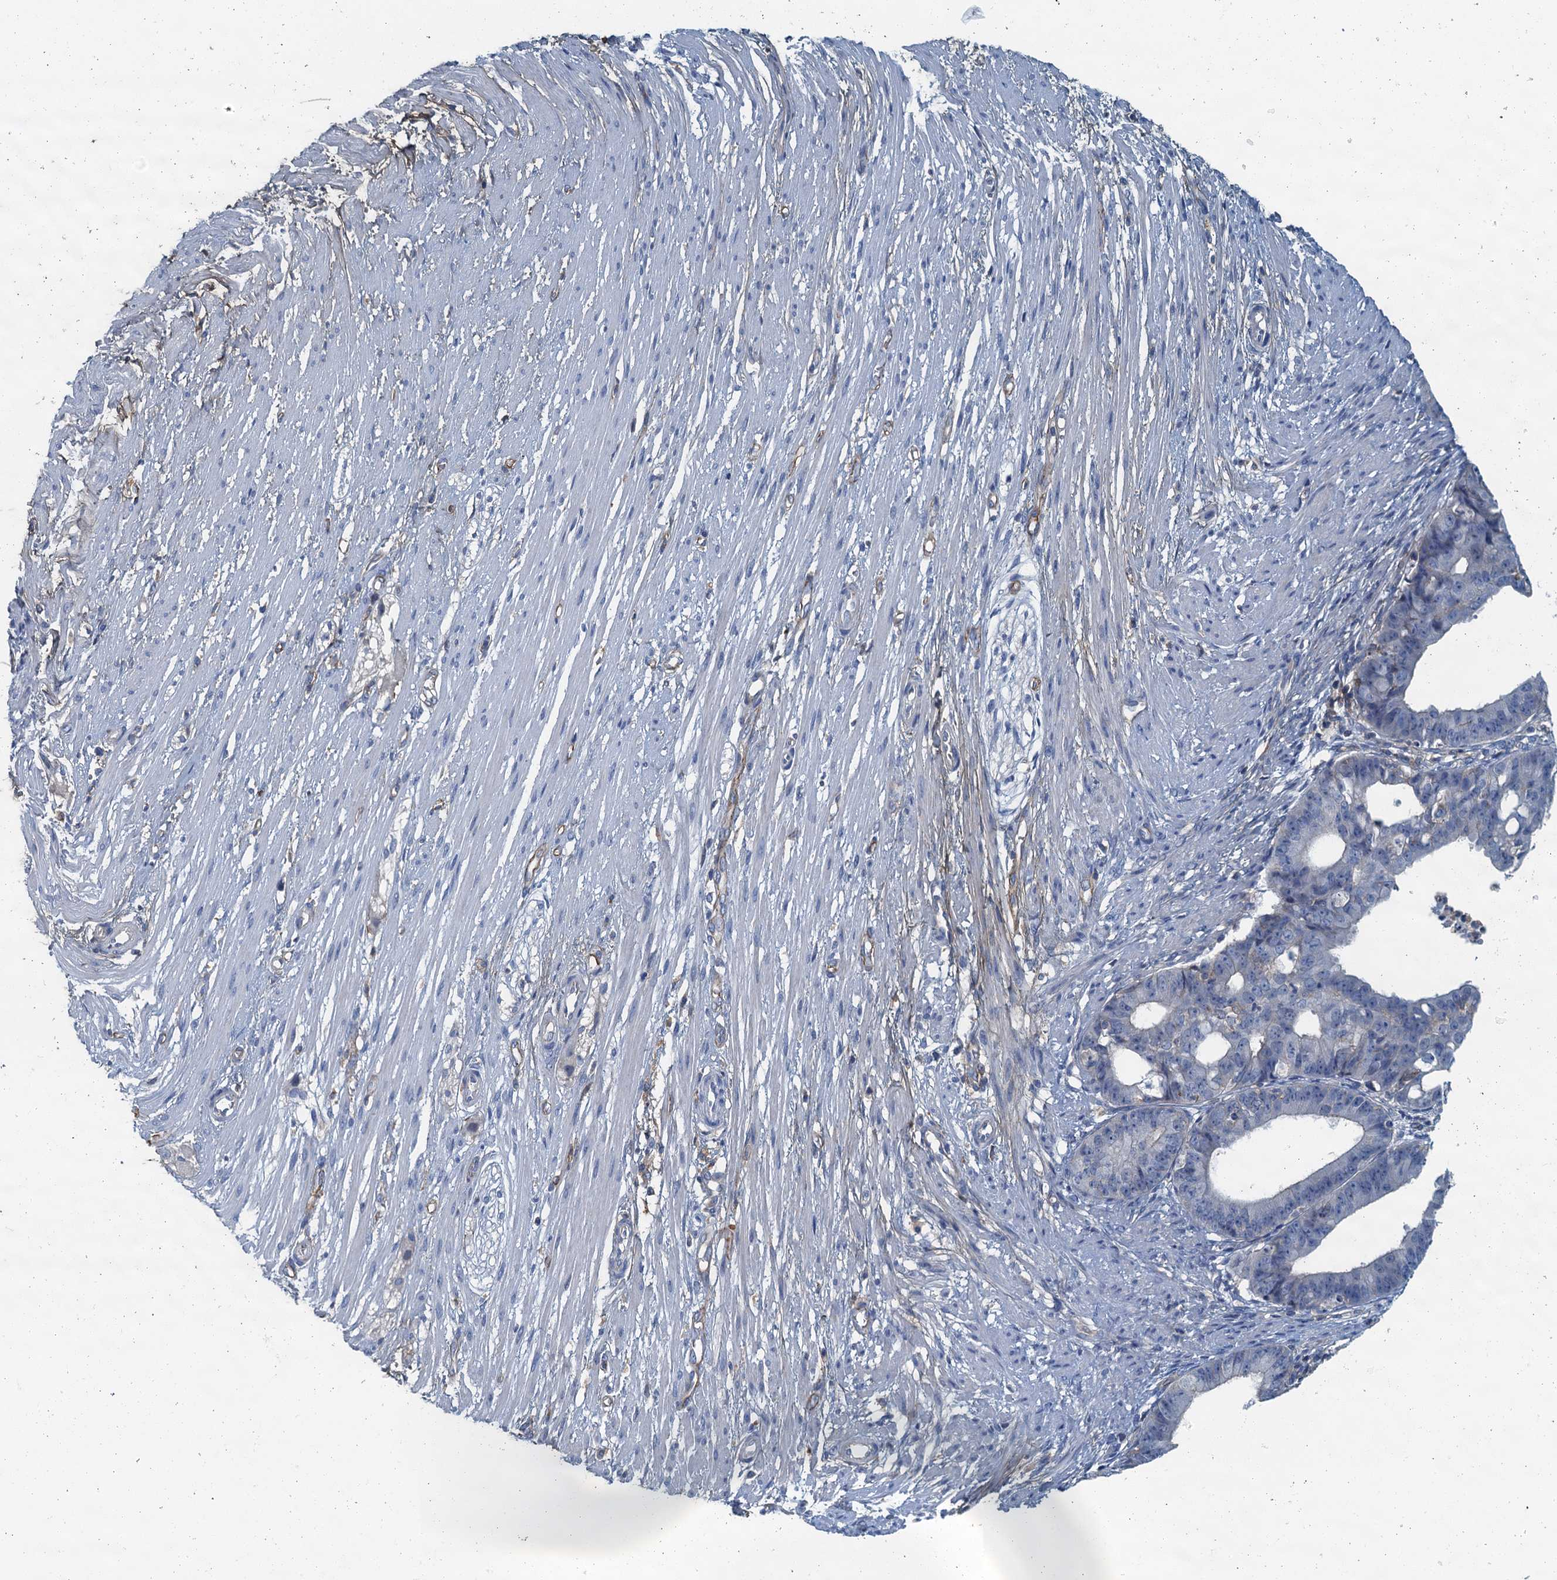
{"staining": {"intensity": "negative", "quantity": "none", "location": "none"}, "tissue": "ovarian cancer", "cell_type": "Tumor cells", "image_type": "cancer", "snomed": [{"axis": "morphology", "description": "Carcinoma, endometroid"}, {"axis": "topography", "description": "Appendix"}, {"axis": "topography", "description": "Ovary"}], "caption": "Immunohistochemistry (IHC) micrograph of human endometroid carcinoma (ovarian) stained for a protein (brown), which reveals no positivity in tumor cells. Nuclei are stained in blue.", "gene": "THAP10", "patient": {"sex": "female", "age": 42}}